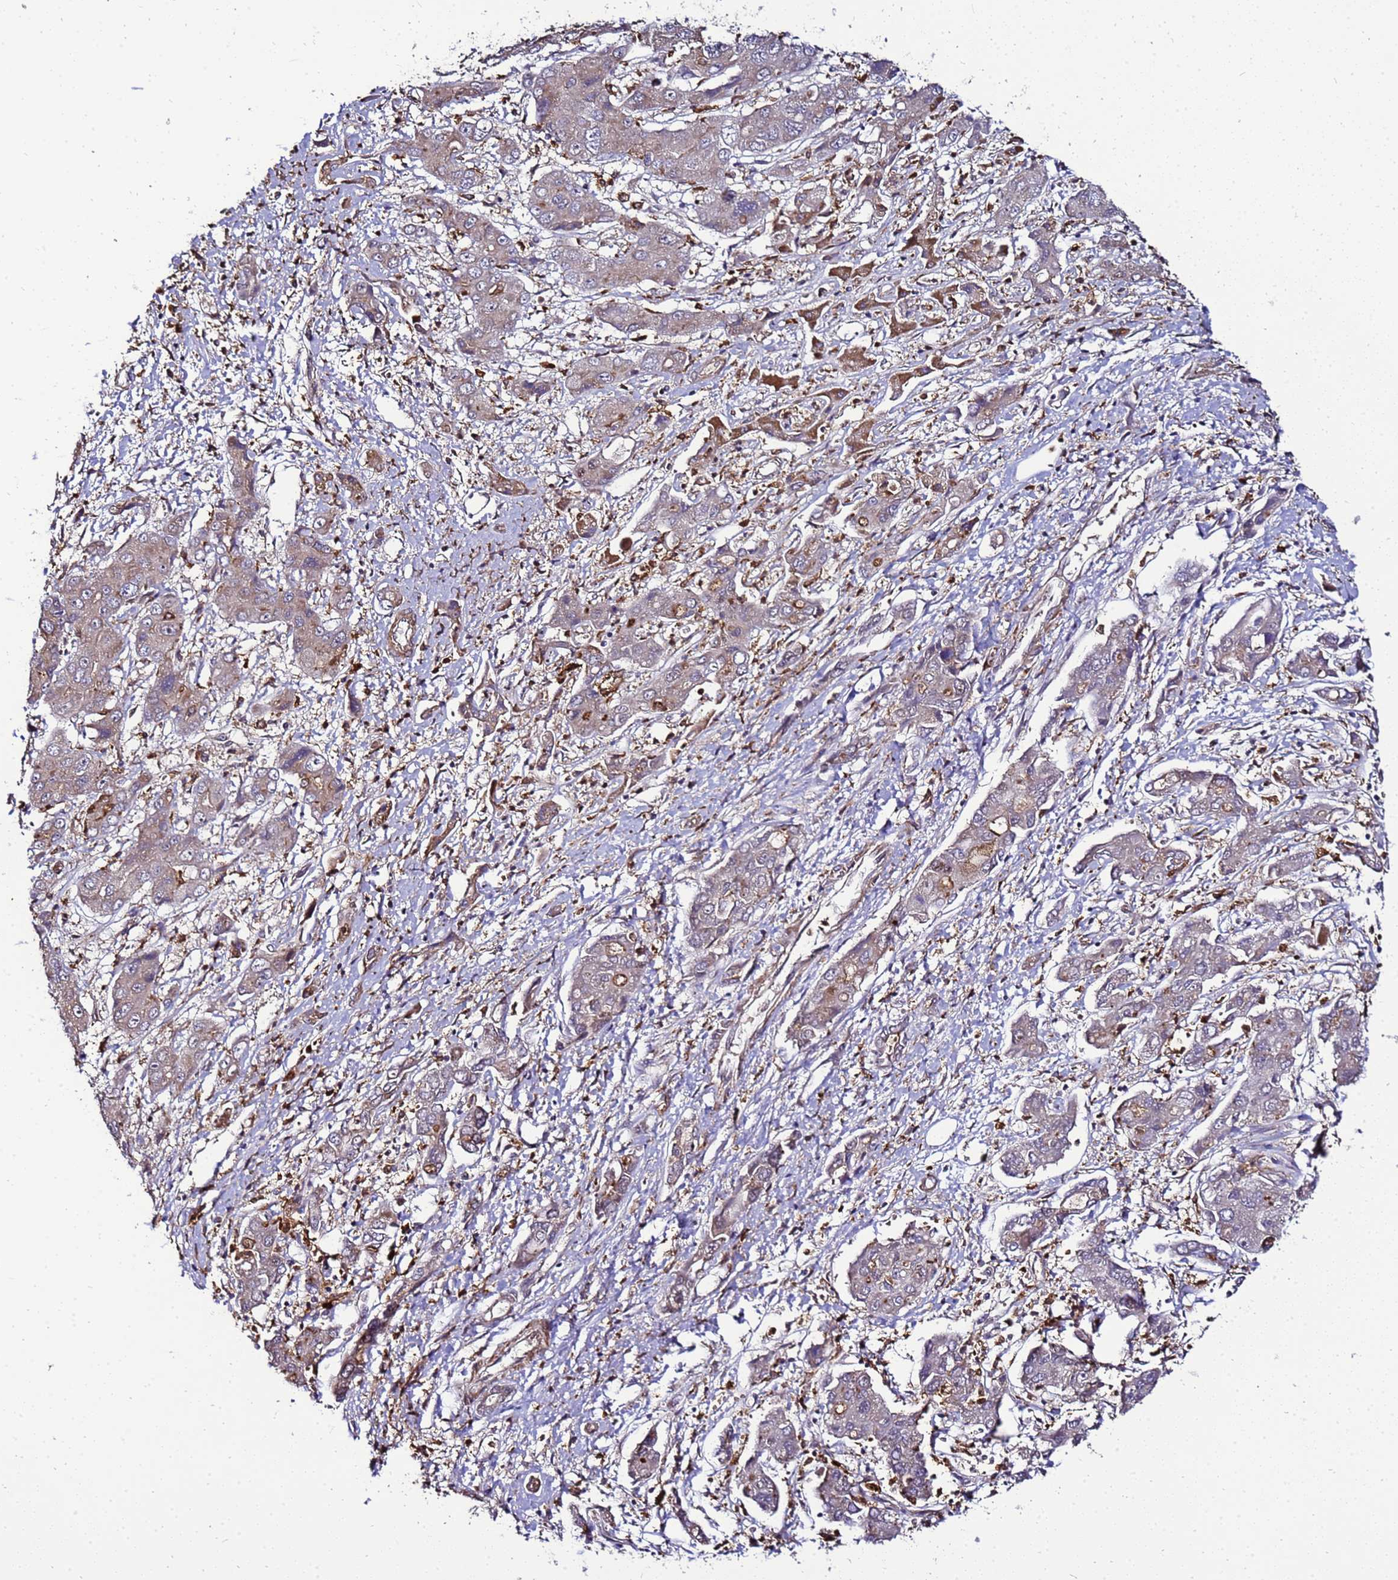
{"staining": {"intensity": "weak", "quantity": ">75%", "location": "cytoplasmic/membranous"}, "tissue": "liver cancer", "cell_type": "Tumor cells", "image_type": "cancer", "snomed": [{"axis": "morphology", "description": "Cholangiocarcinoma"}, {"axis": "topography", "description": "Liver"}], "caption": "Tumor cells demonstrate weak cytoplasmic/membranous expression in about >75% of cells in liver cholangiocarcinoma.", "gene": "TRABD", "patient": {"sex": "male", "age": 67}}